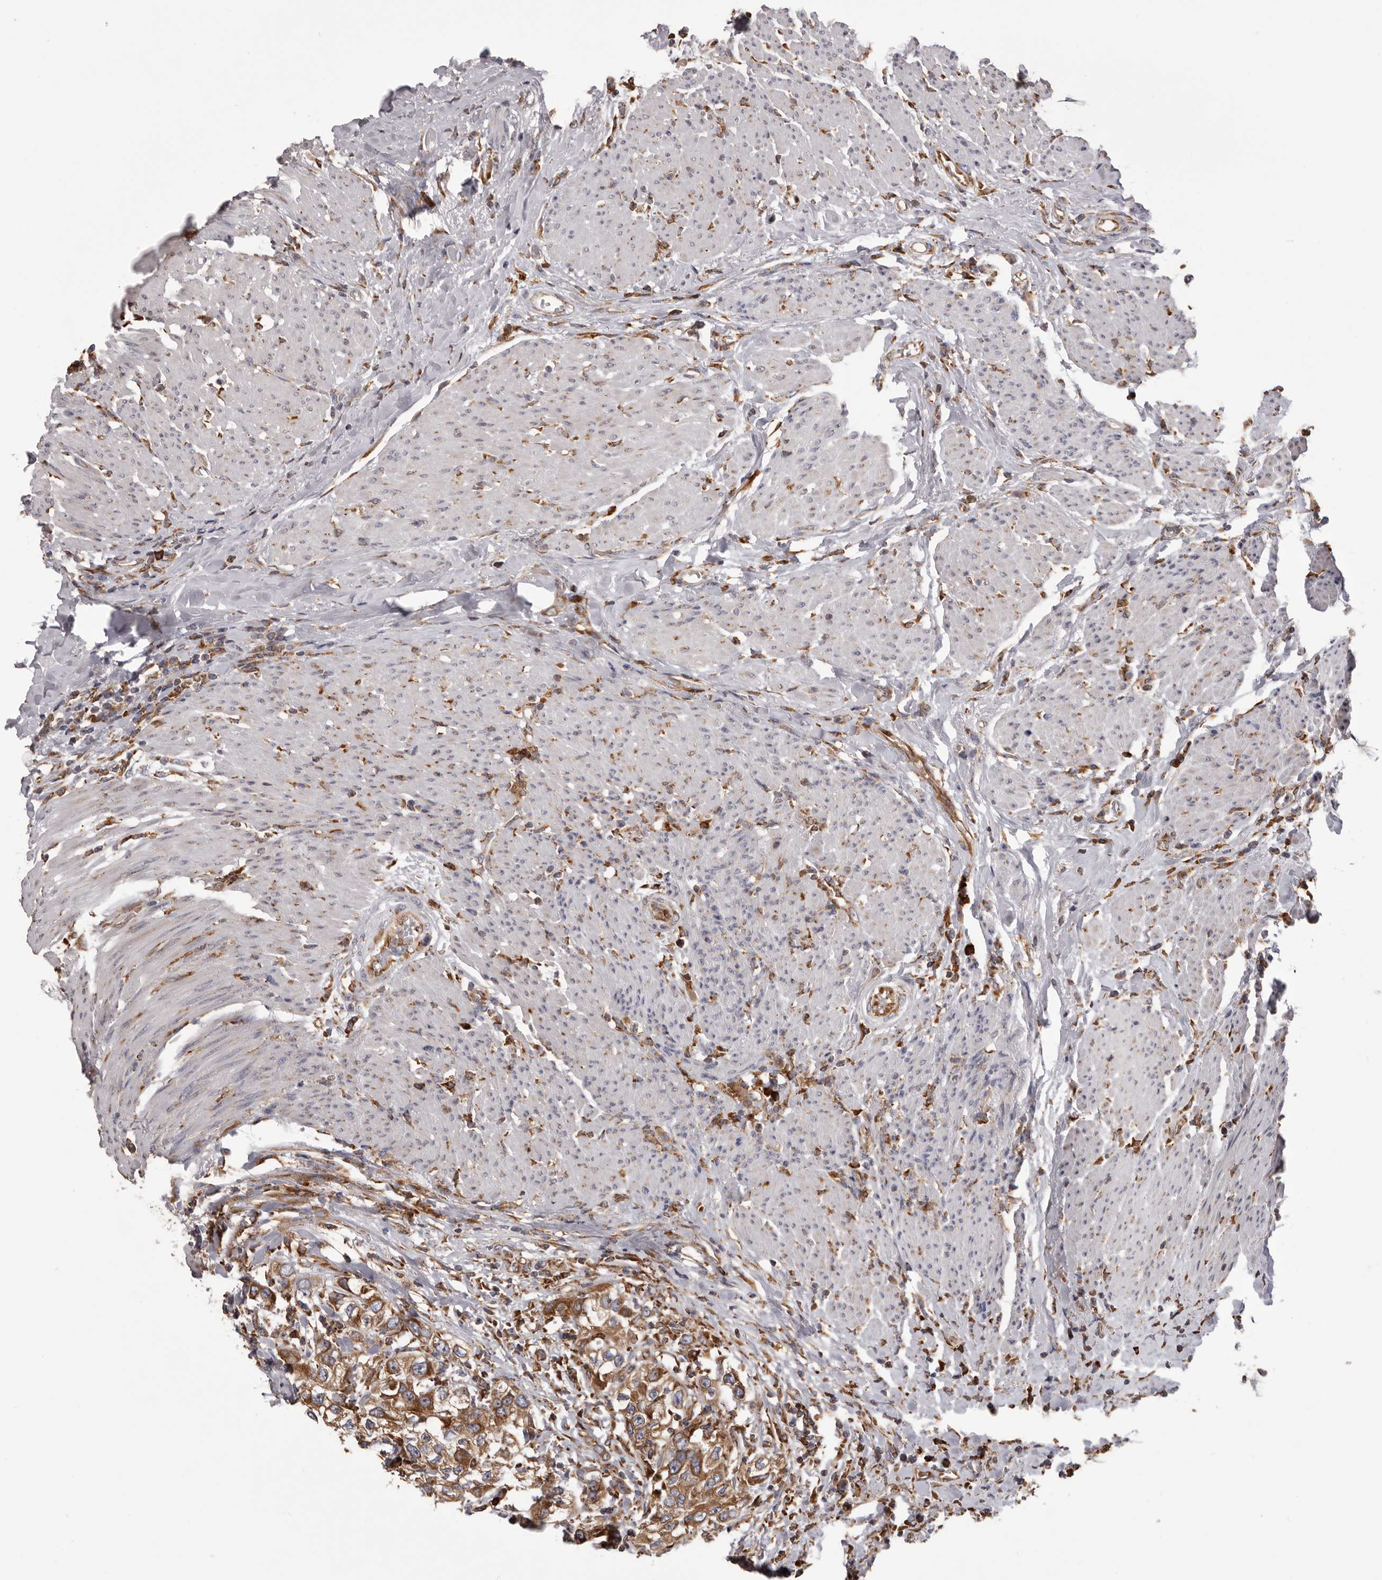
{"staining": {"intensity": "moderate", "quantity": ">75%", "location": "cytoplasmic/membranous"}, "tissue": "urothelial cancer", "cell_type": "Tumor cells", "image_type": "cancer", "snomed": [{"axis": "morphology", "description": "Urothelial carcinoma, High grade"}, {"axis": "topography", "description": "Urinary bladder"}], "caption": "There is medium levels of moderate cytoplasmic/membranous staining in tumor cells of urothelial carcinoma (high-grade), as demonstrated by immunohistochemical staining (brown color).", "gene": "QRSL1", "patient": {"sex": "female", "age": 80}}